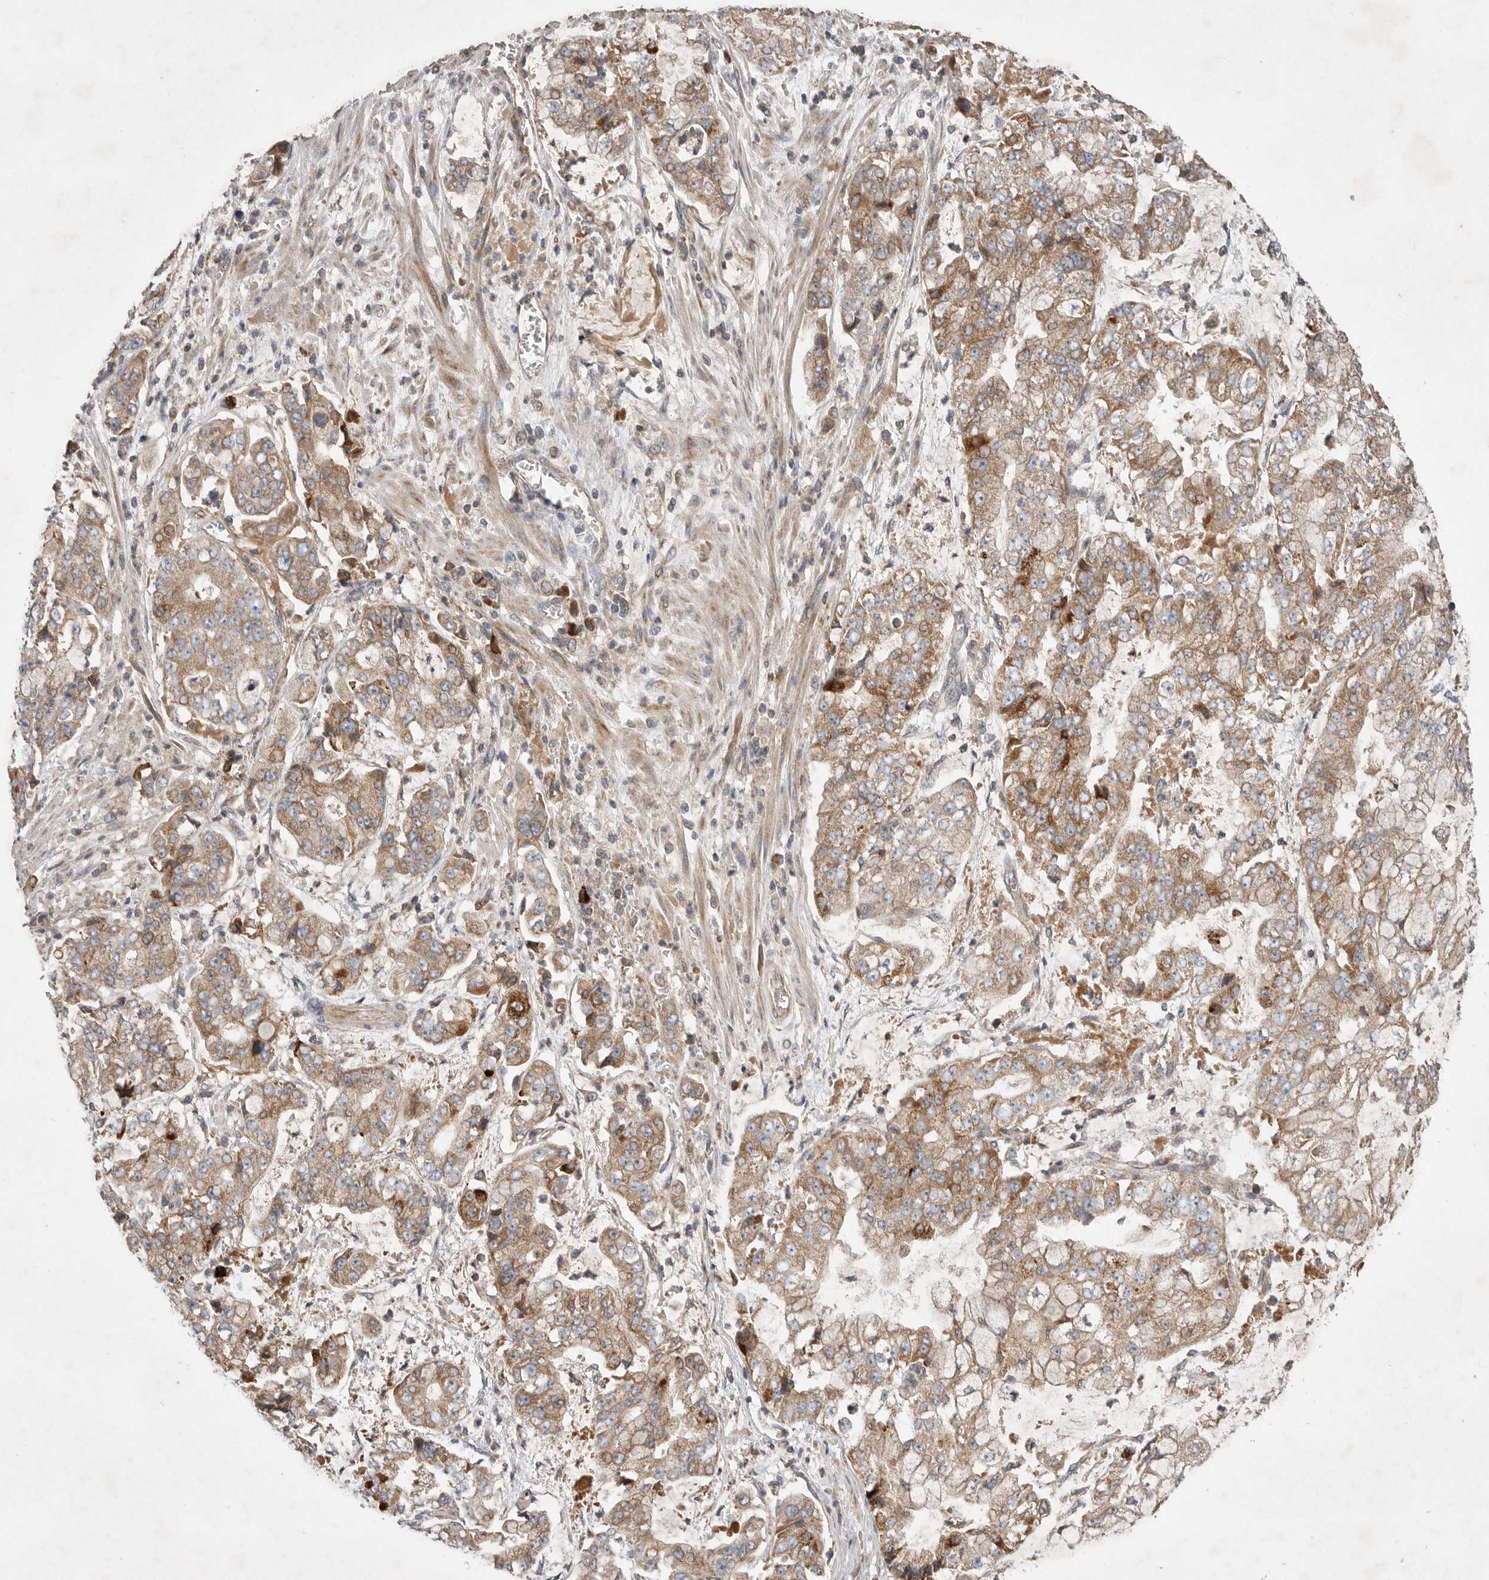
{"staining": {"intensity": "moderate", "quantity": ">75%", "location": "cytoplasmic/membranous"}, "tissue": "stomach cancer", "cell_type": "Tumor cells", "image_type": "cancer", "snomed": [{"axis": "morphology", "description": "Adenocarcinoma, NOS"}, {"axis": "topography", "description": "Stomach"}], "caption": "Human stomach adenocarcinoma stained with a brown dye displays moderate cytoplasmic/membranous positive expression in about >75% of tumor cells.", "gene": "KIF21B", "patient": {"sex": "male", "age": 76}}